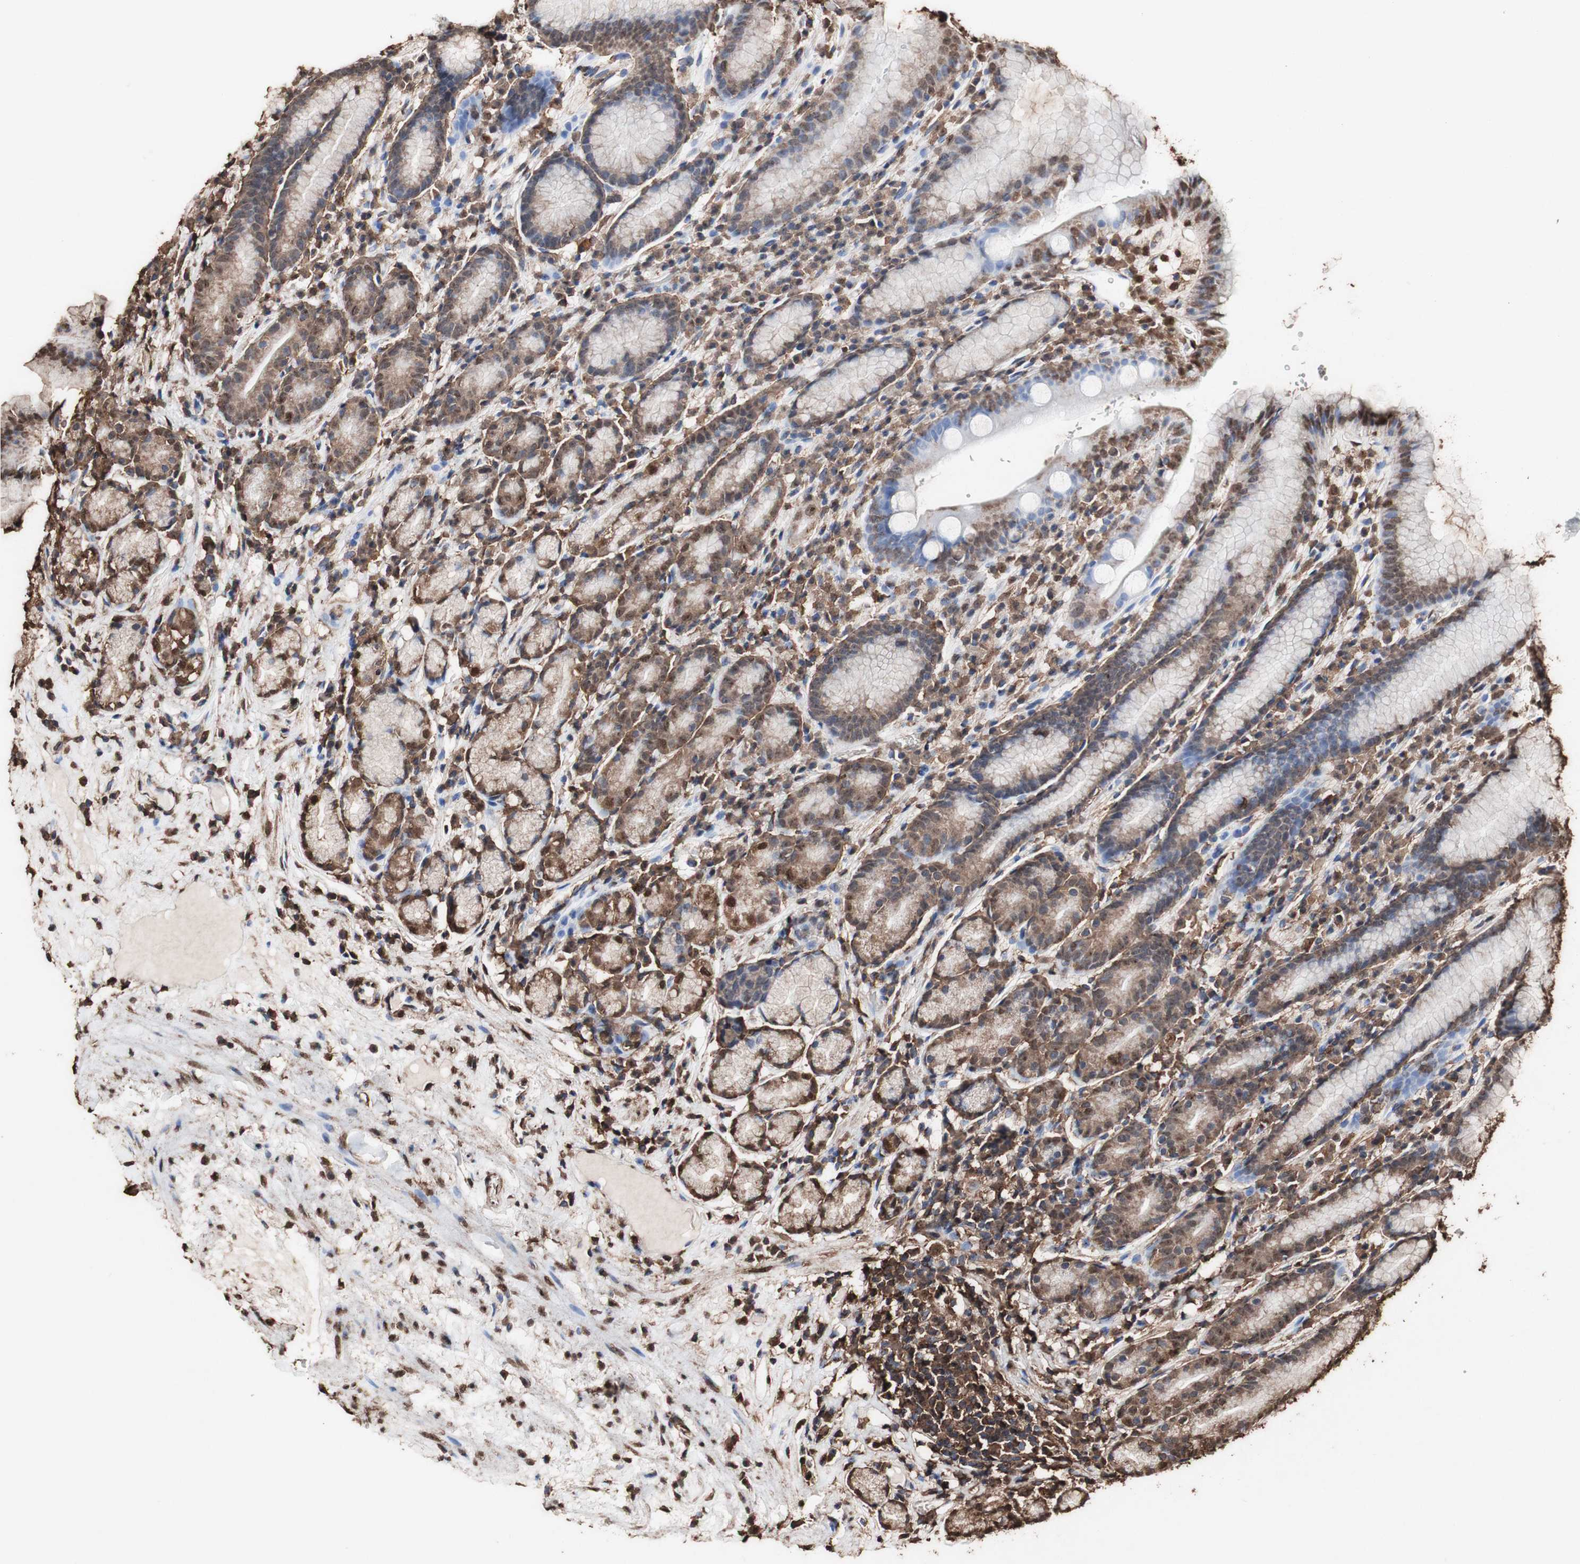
{"staining": {"intensity": "moderate", "quantity": ">75%", "location": "cytoplasmic/membranous,nuclear"}, "tissue": "stomach", "cell_type": "Glandular cells", "image_type": "normal", "snomed": [{"axis": "morphology", "description": "Normal tissue, NOS"}, {"axis": "topography", "description": "Stomach, lower"}], "caption": "About >75% of glandular cells in normal human stomach reveal moderate cytoplasmic/membranous,nuclear protein positivity as visualized by brown immunohistochemical staining.", "gene": "PIDD1", "patient": {"sex": "male", "age": 52}}